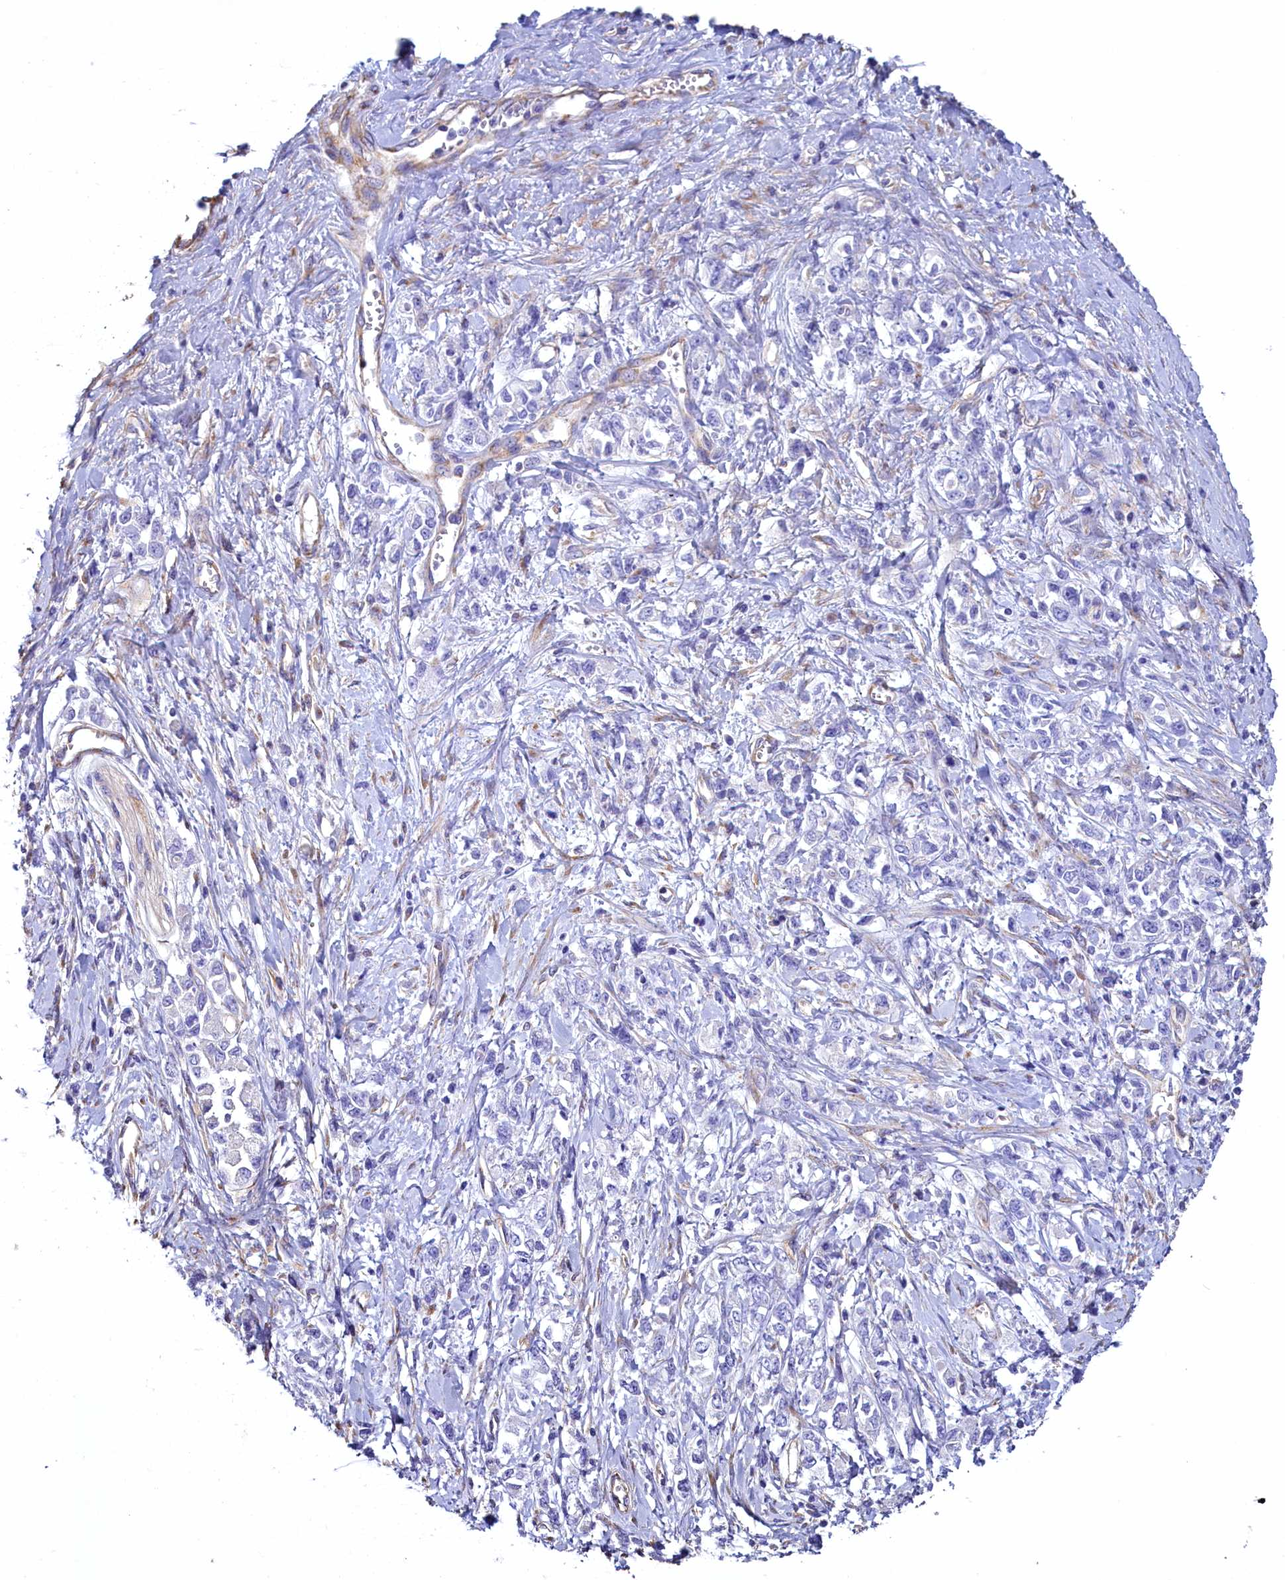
{"staining": {"intensity": "negative", "quantity": "none", "location": "none"}, "tissue": "stomach cancer", "cell_type": "Tumor cells", "image_type": "cancer", "snomed": [{"axis": "morphology", "description": "Adenocarcinoma, NOS"}, {"axis": "topography", "description": "Stomach"}], "caption": "Immunohistochemistry (IHC) of human adenocarcinoma (stomach) demonstrates no staining in tumor cells.", "gene": "GPR21", "patient": {"sex": "female", "age": 76}}